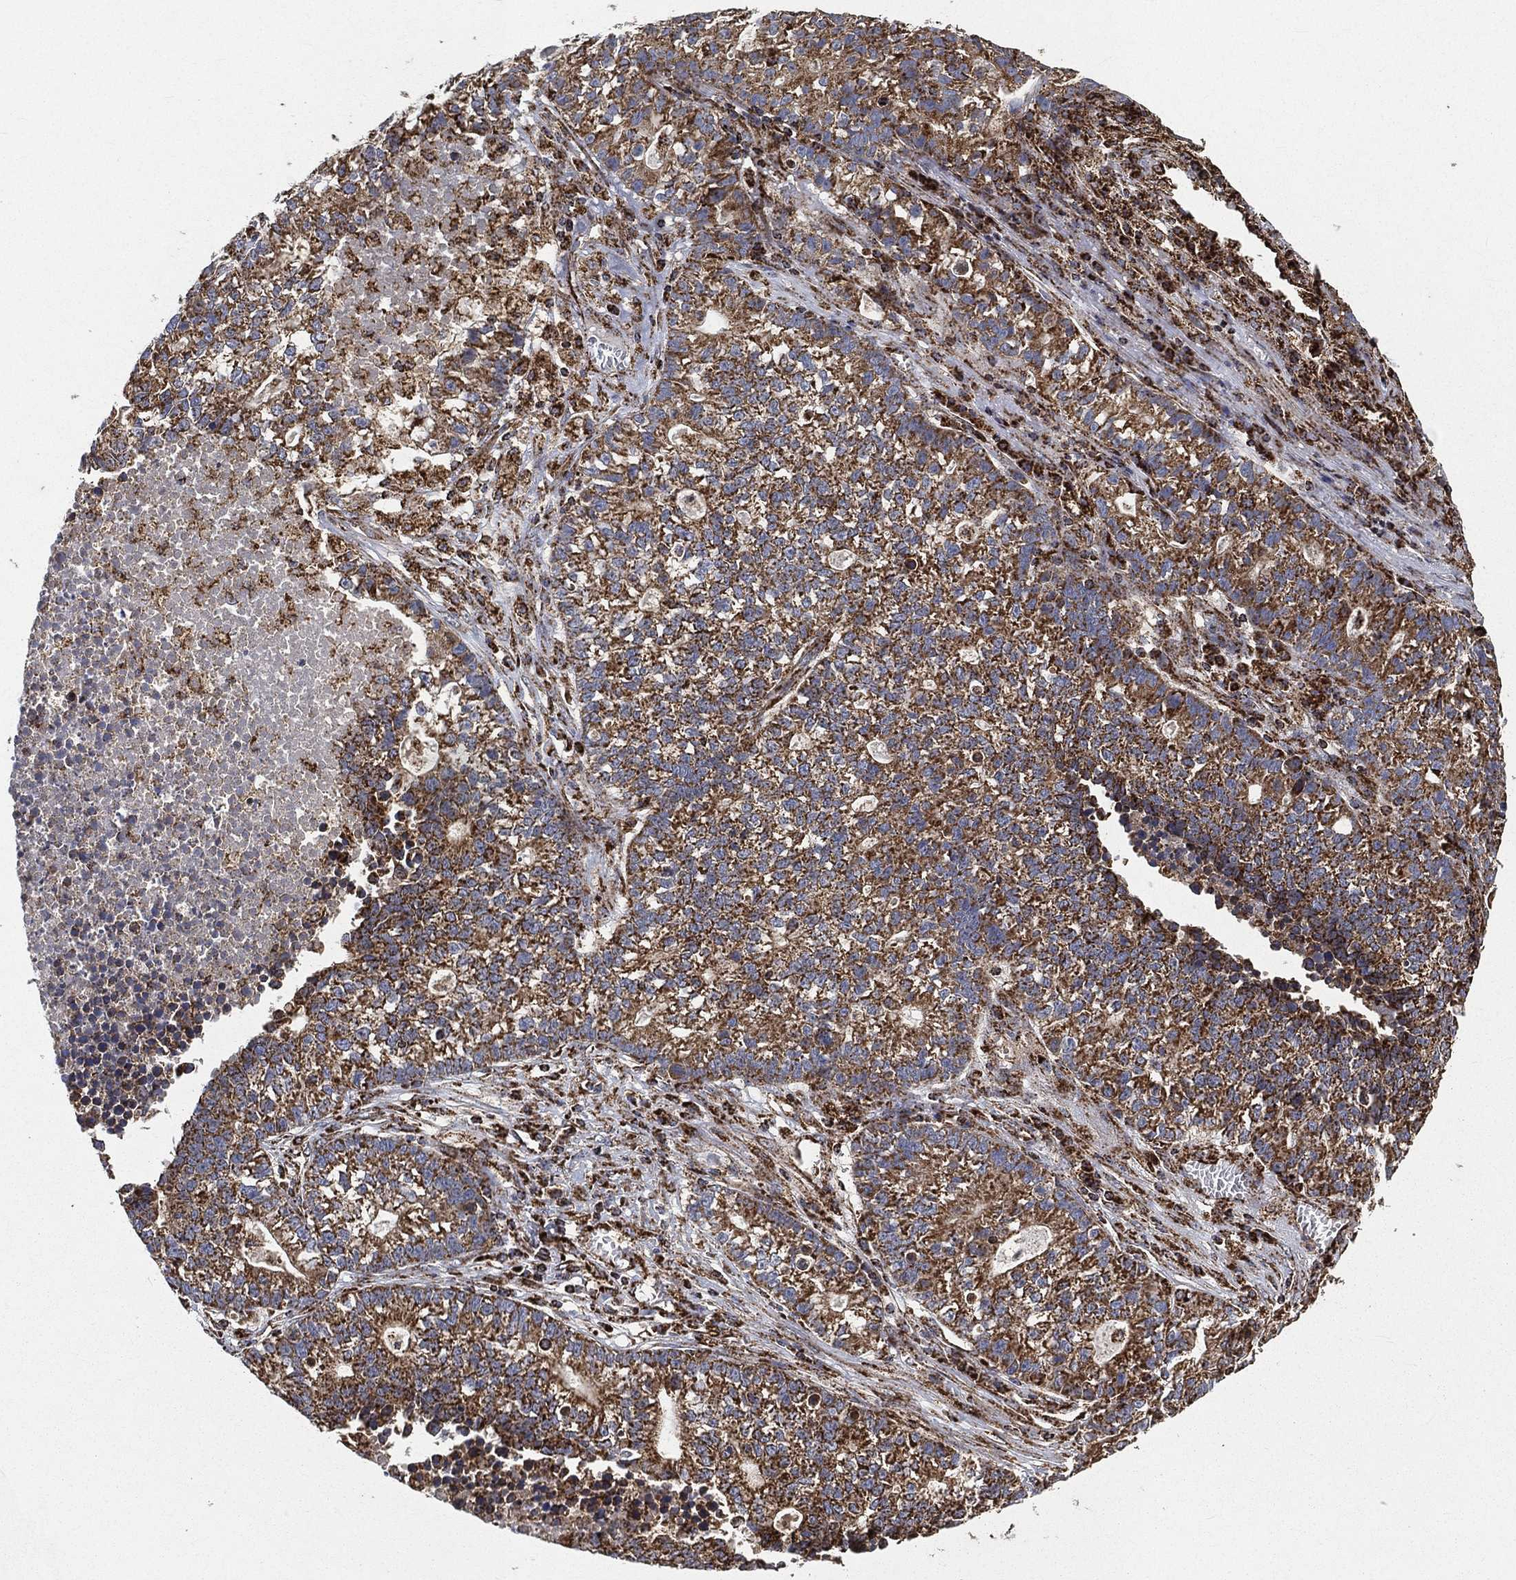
{"staining": {"intensity": "strong", "quantity": ">75%", "location": "cytoplasmic/membranous"}, "tissue": "lung cancer", "cell_type": "Tumor cells", "image_type": "cancer", "snomed": [{"axis": "morphology", "description": "Adenocarcinoma, NOS"}, {"axis": "topography", "description": "Lung"}], "caption": "Immunohistochemical staining of lung cancer (adenocarcinoma) reveals high levels of strong cytoplasmic/membranous protein staining in about >75% of tumor cells.", "gene": "SLC38A7", "patient": {"sex": "male", "age": 57}}